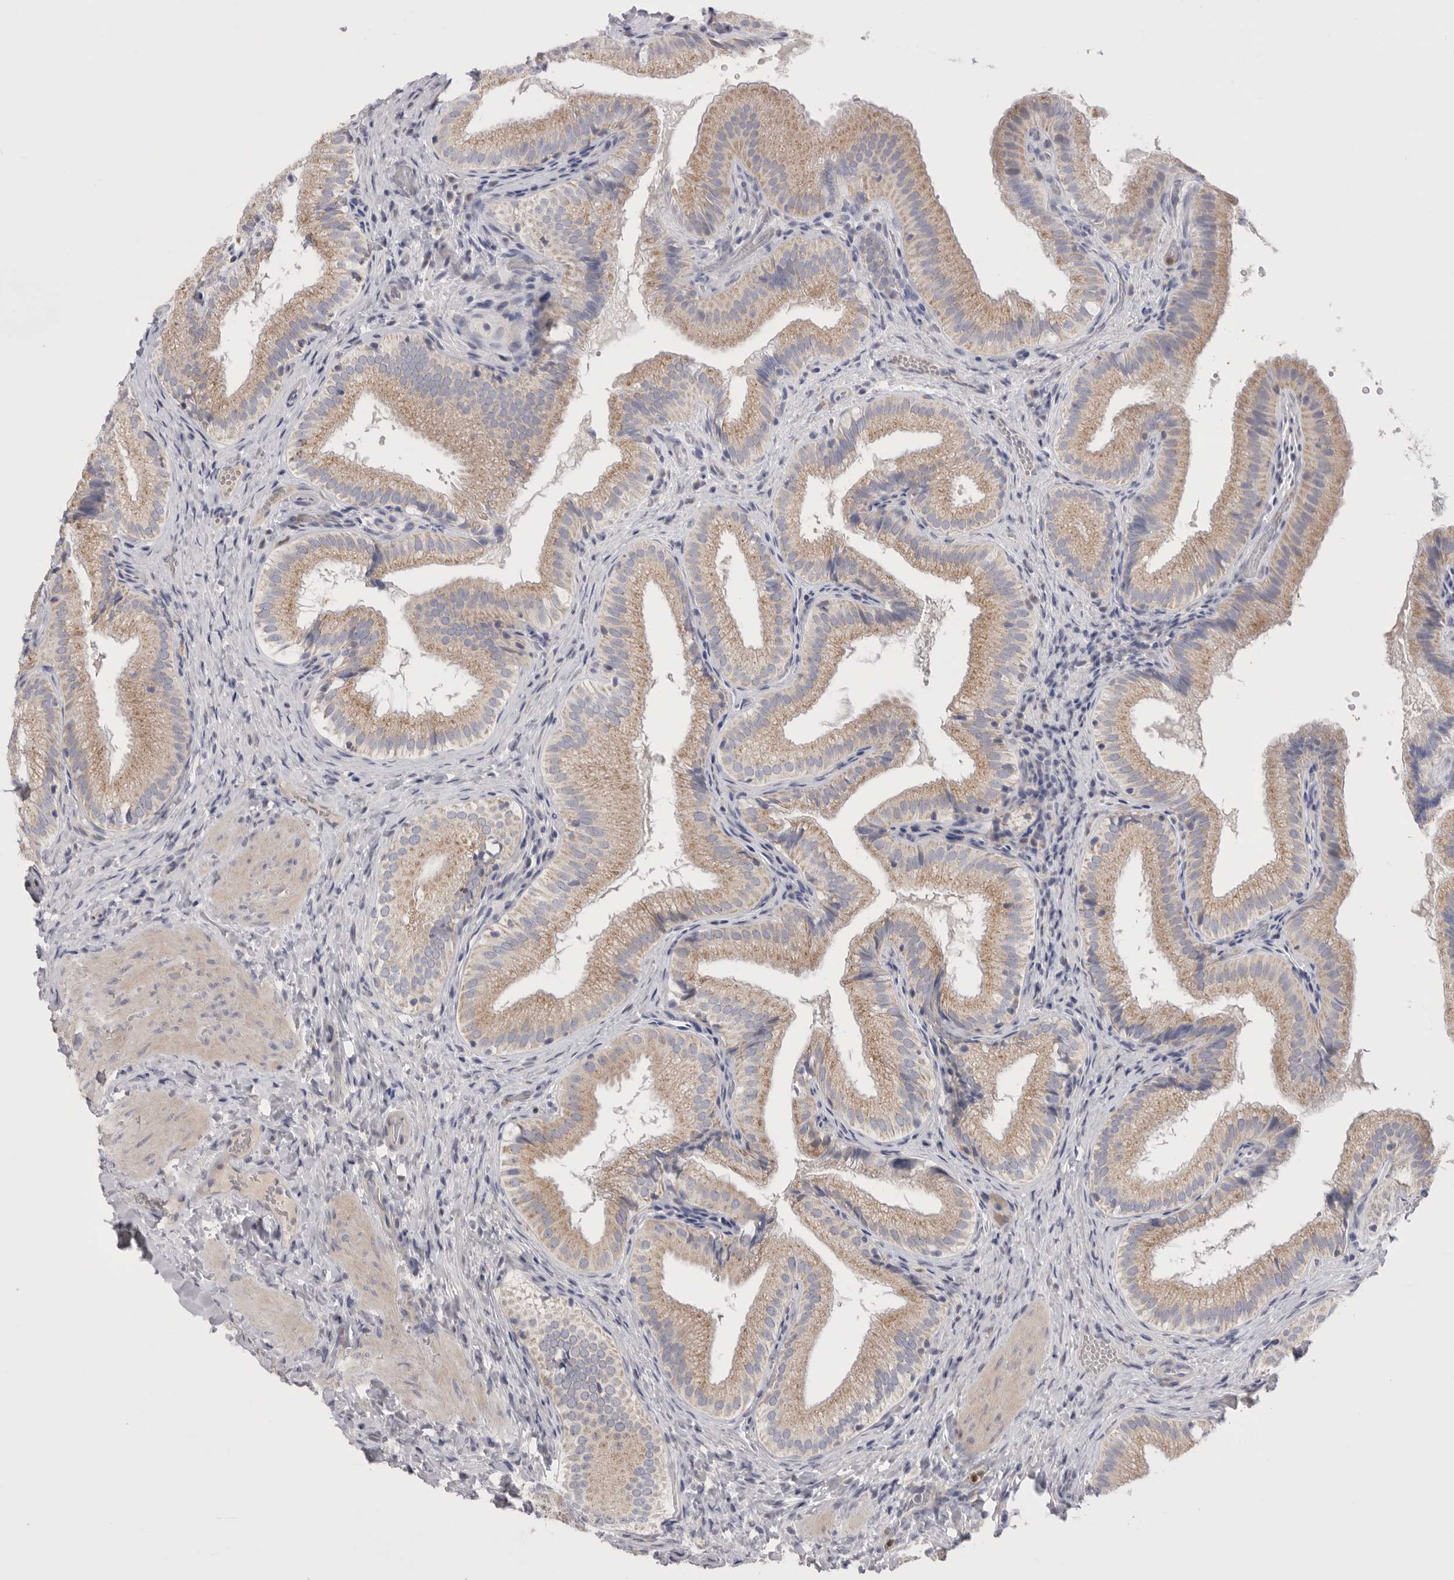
{"staining": {"intensity": "weak", "quantity": "25%-75%", "location": "cytoplasmic/membranous"}, "tissue": "gallbladder", "cell_type": "Glandular cells", "image_type": "normal", "snomed": [{"axis": "morphology", "description": "Normal tissue, NOS"}, {"axis": "topography", "description": "Gallbladder"}], "caption": "Protein positivity by IHC exhibits weak cytoplasmic/membranous expression in about 25%-75% of glandular cells in normal gallbladder.", "gene": "CCDC126", "patient": {"sex": "female", "age": 30}}